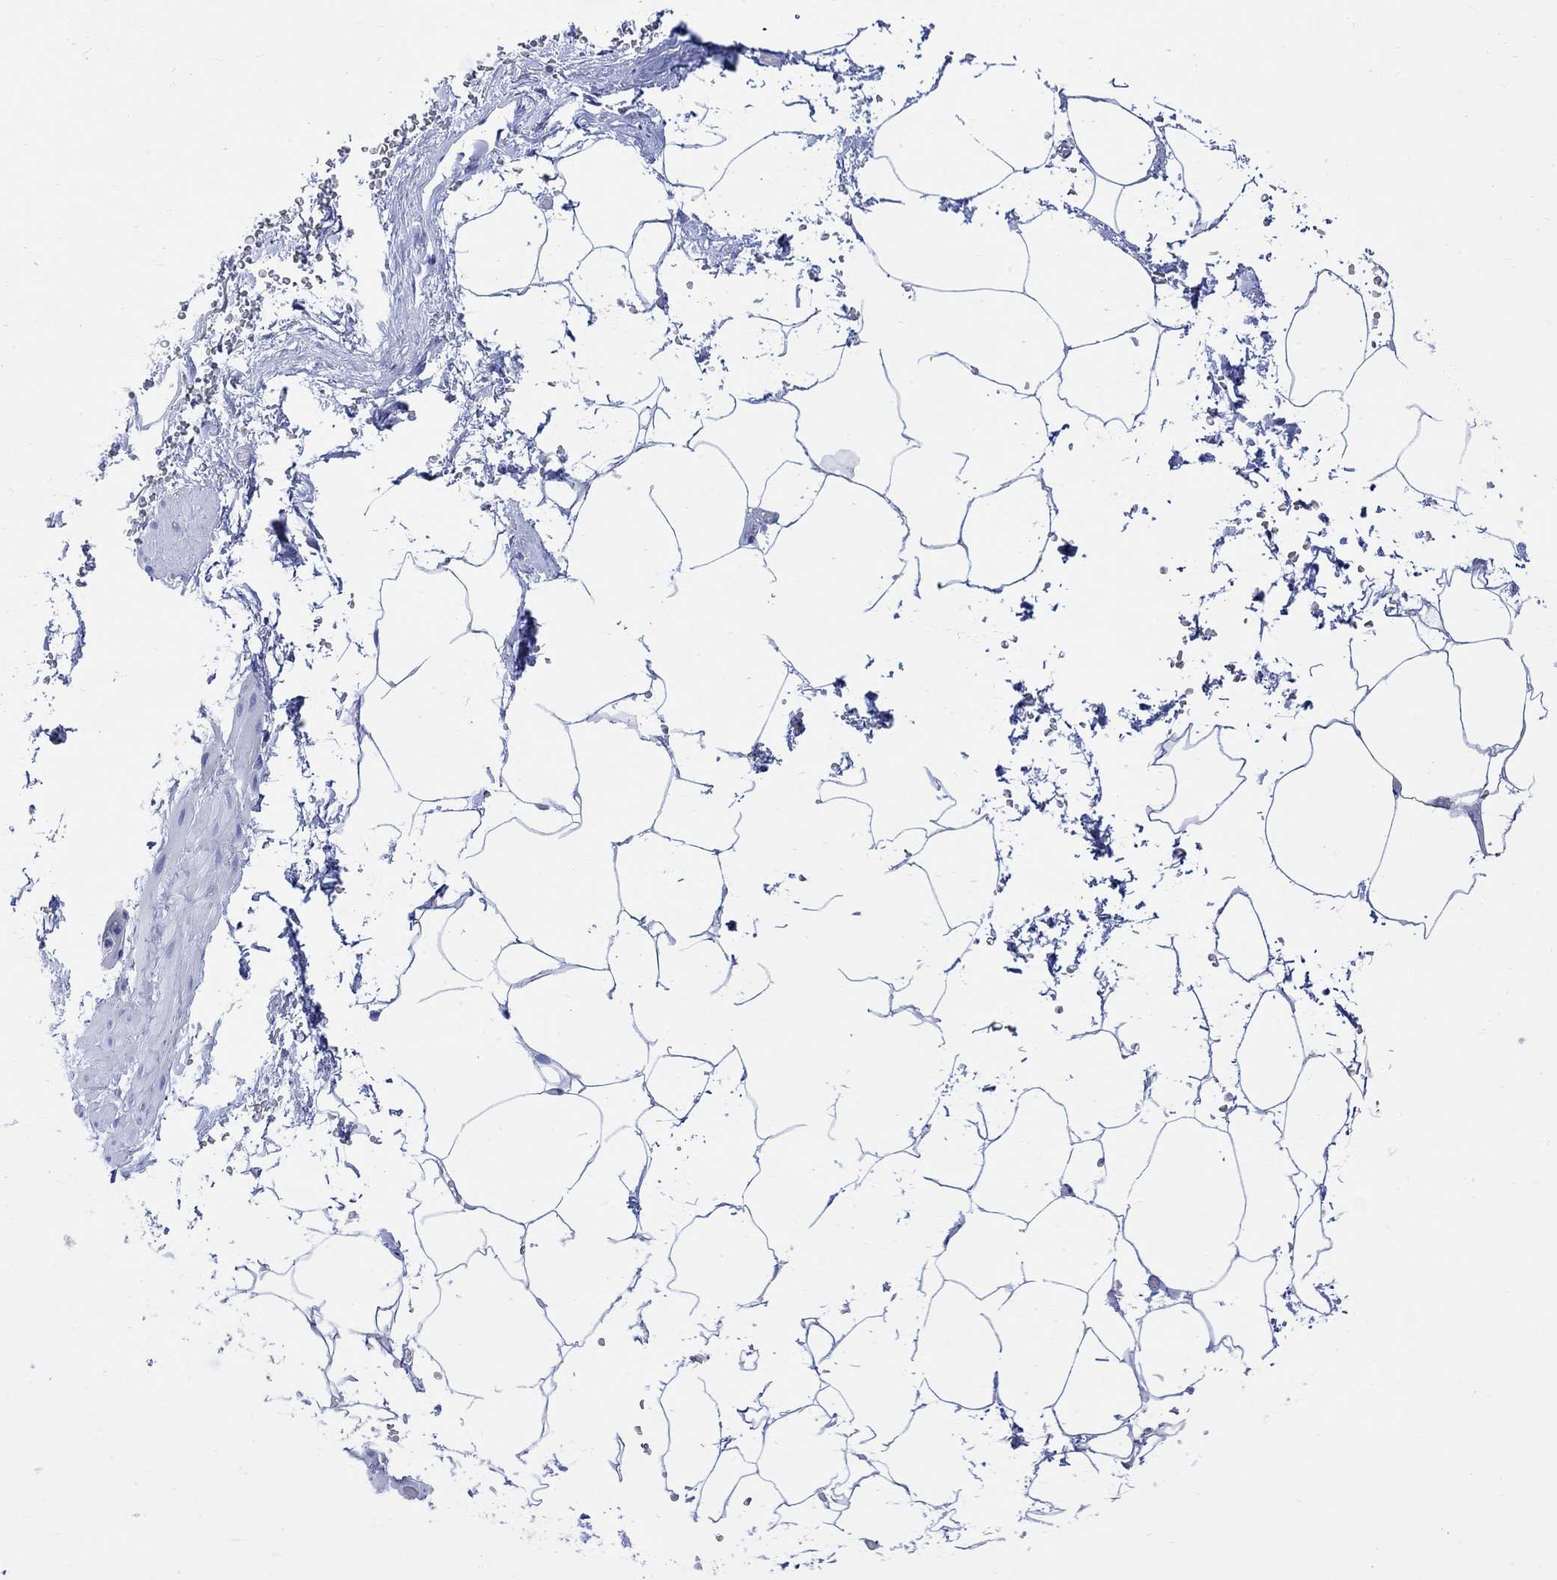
{"staining": {"intensity": "negative", "quantity": "none", "location": "none"}, "tissue": "adipose tissue", "cell_type": "Adipocytes", "image_type": "normal", "snomed": [{"axis": "morphology", "description": "Normal tissue, NOS"}, {"axis": "topography", "description": "Soft tissue"}, {"axis": "topography", "description": "Adipose tissue"}, {"axis": "topography", "description": "Vascular tissue"}, {"axis": "topography", "description": "Peripheral nerve tissue"}], "caption": "Immunohistochemistry histopathology image of unremarkable adipose tissue stained for a protein (brown), which exhibits no positivity in adipocytes.", "gene": "CPLX1", "patient": {"sex": "male", "age": 68}}